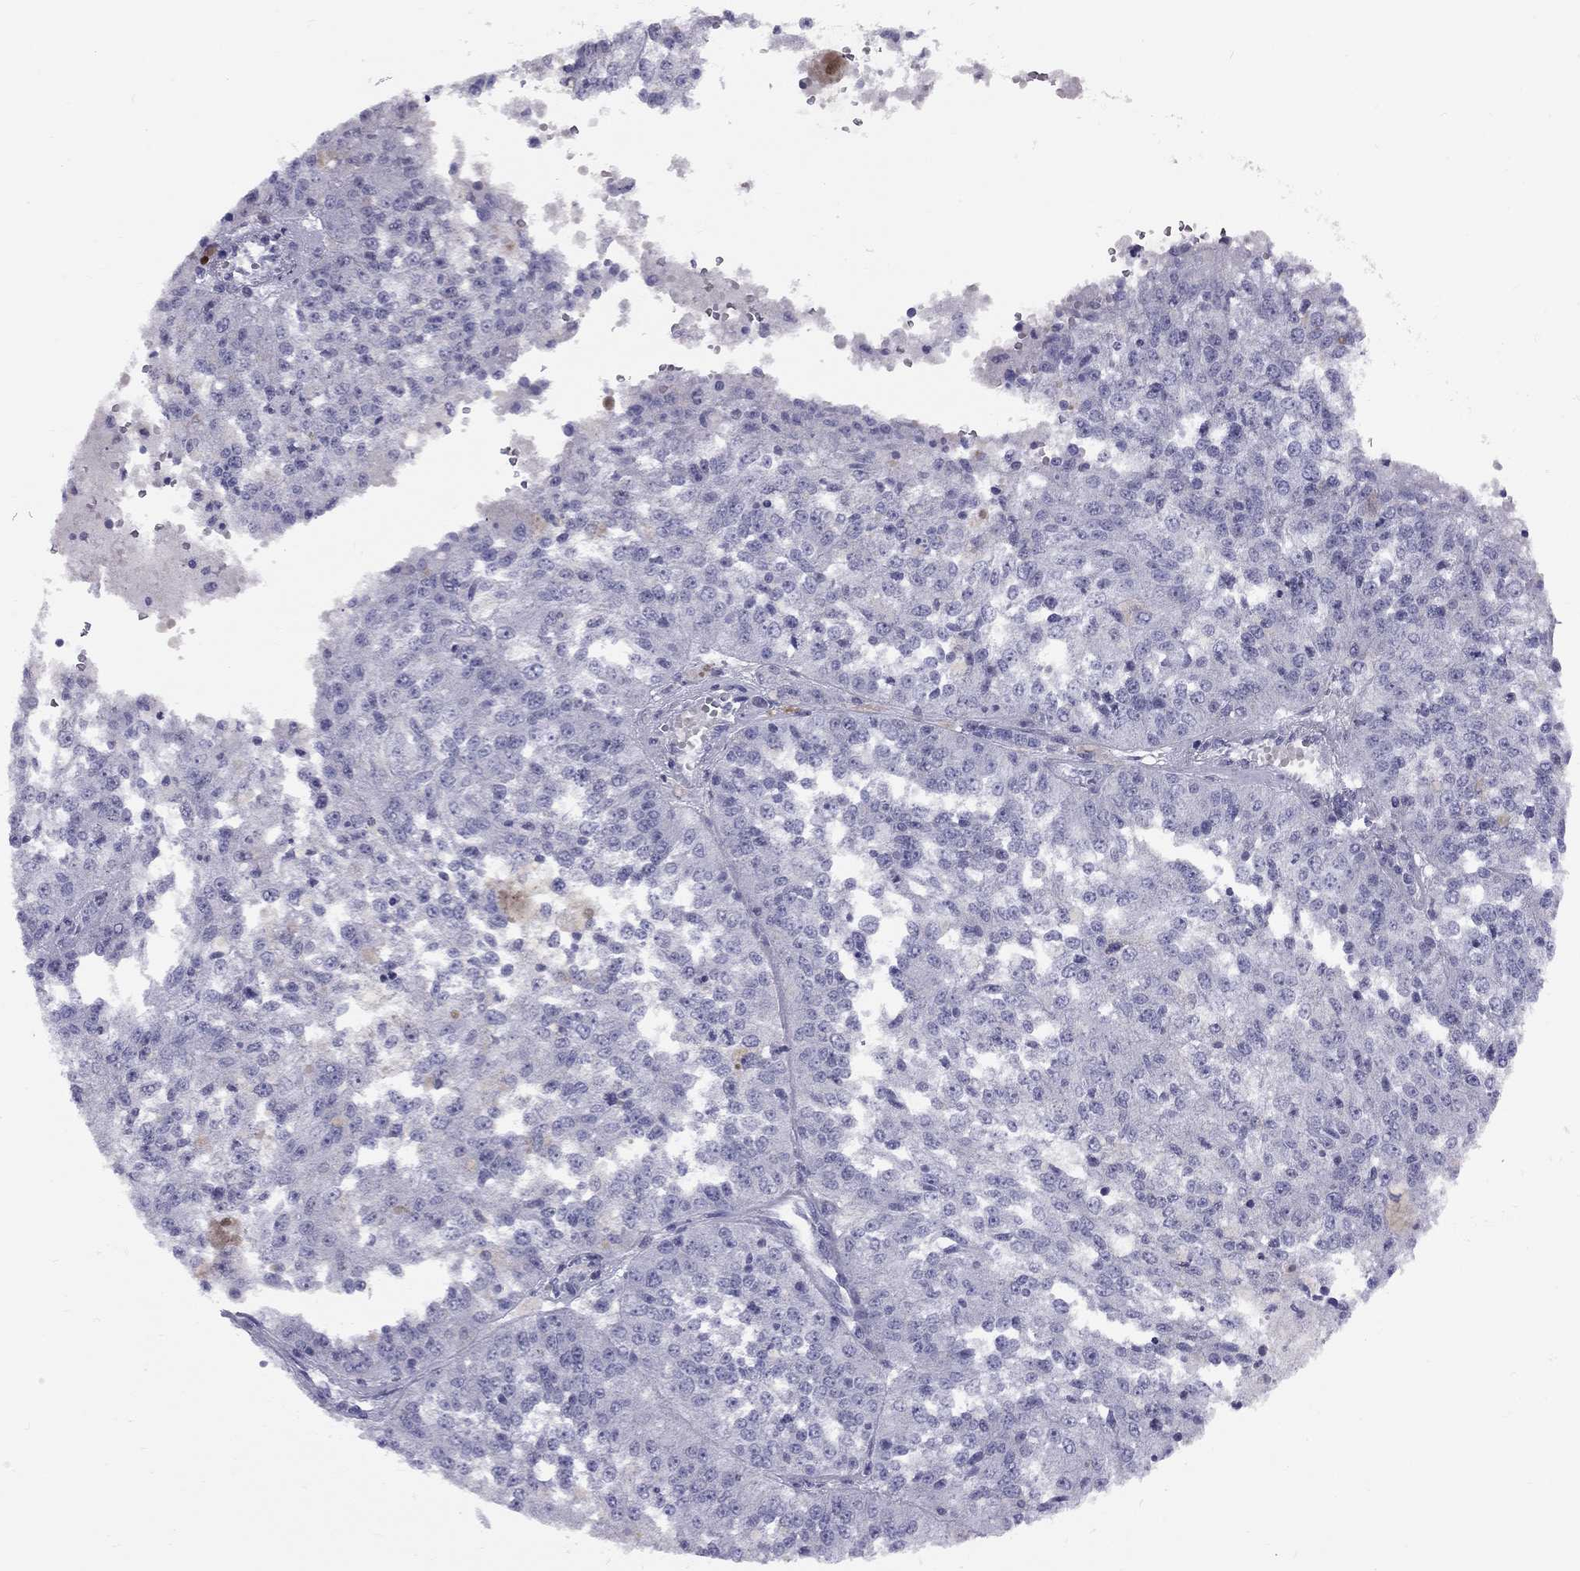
{"staining": {"intensity": "negative", "quantity": "none", "location": "none"}, "tissue": "melanoma", "cell_type": "Tumor cells", "image_type": "cancer", "snomed": [{"axis": "morphology", "description": "Malignant melanoma, Metastatic site"}, {"axis": "topography", "description": "Lymph node"}], "caption": "This image is of melanoma stained with IHC to label a protein in brown with the nuclei are counter-stained blue. There is no staining in tumor cells. (Stains: DAB immunohistochemistry with hematoxylin counter stain, Microscopy: brightfield microscopy at high magnification).", "gene": "FSCN3", "patient": {"sex": "female", "age": 64}}